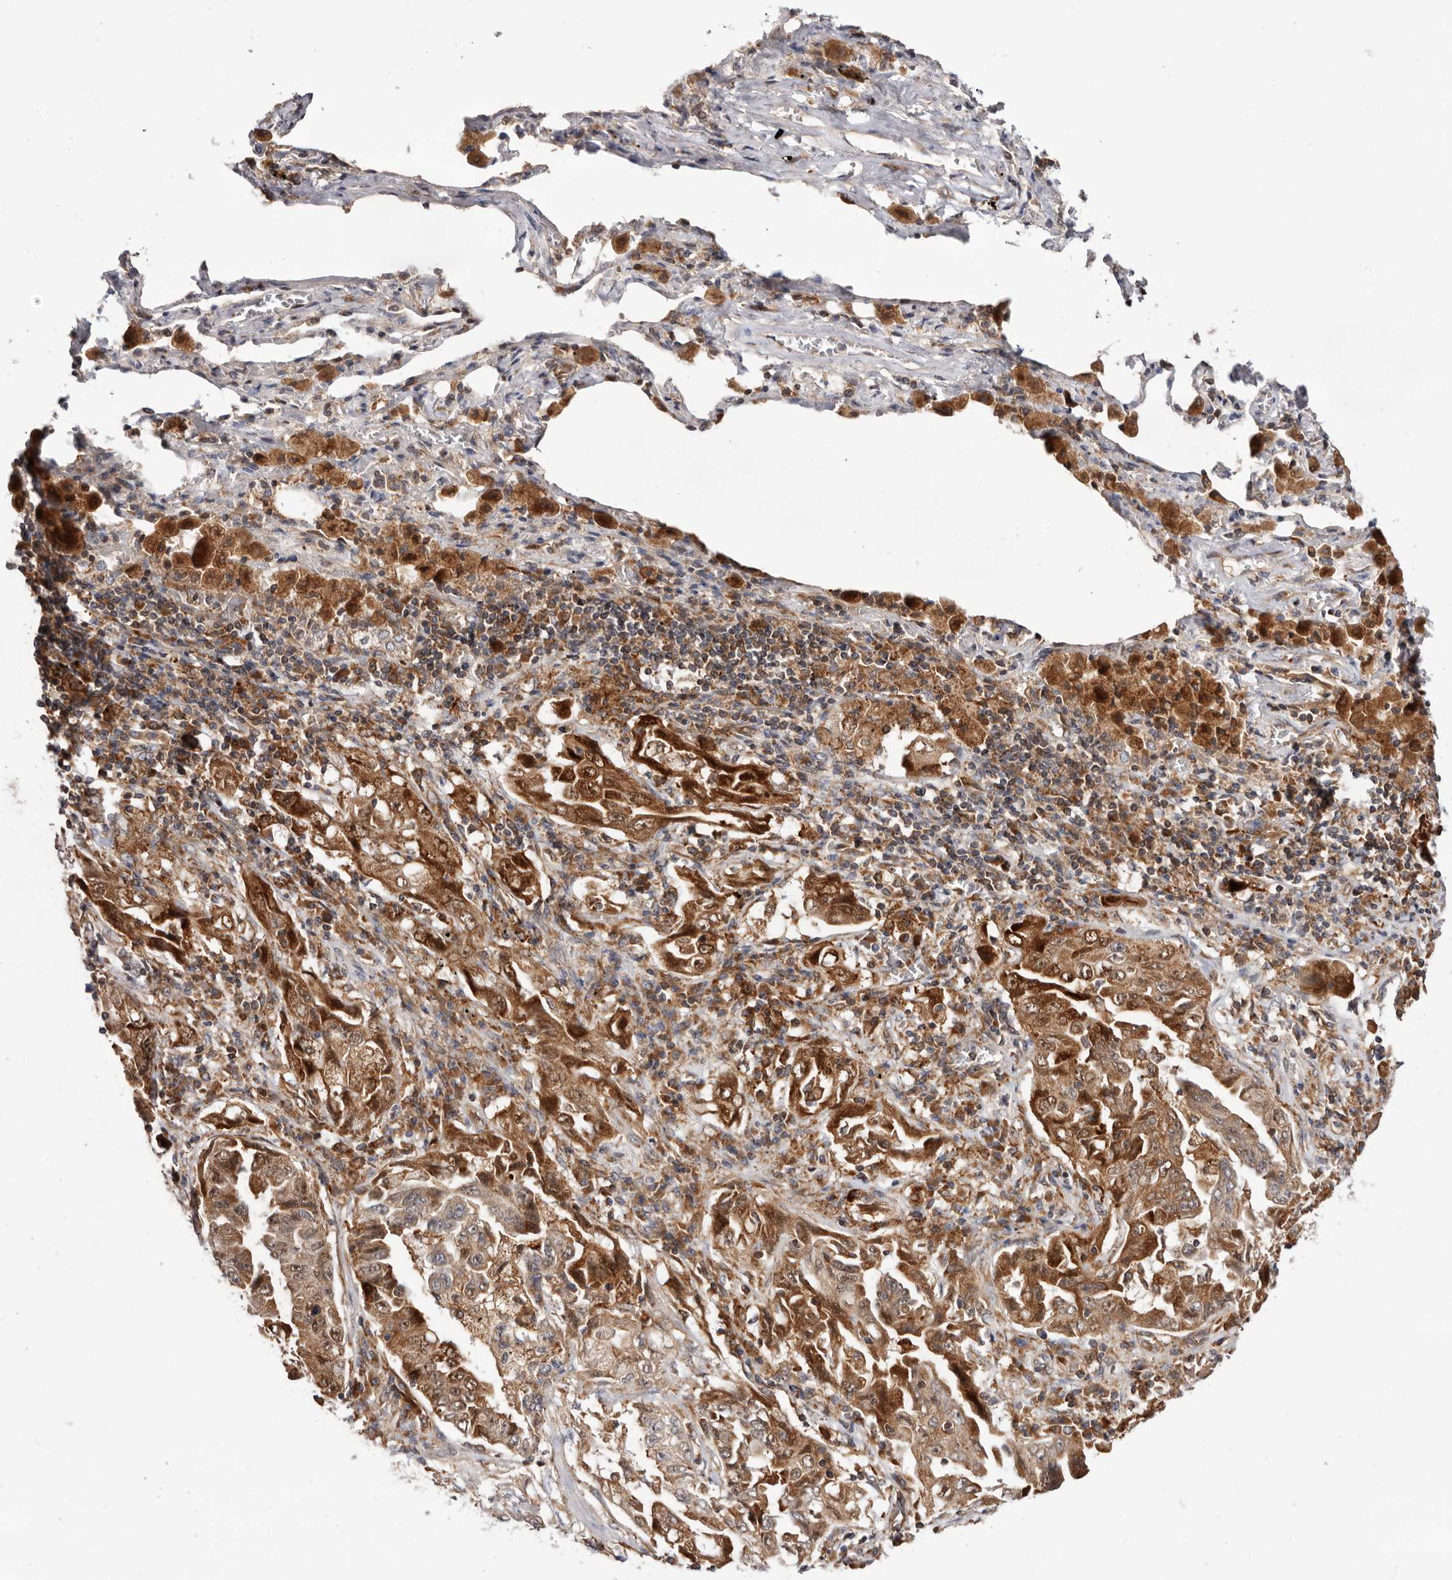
{"staining": {"intensity": "moderate", "quantity": ">75%", "location": "cytoplasmic/membranous,nuclear"}, "tissue": "lung cancer", "cell_type": "Tumor cells", "image_type": "cancer", "snomed": [{"axis": "morphology", "description": "Adenocarcinoma, NOS"}, {"axis": "topography", "description": "Lung"}], "caption": "IHC of human lung adenocarcinoma reveals medium levels of moderate cytoplasmic/membranous and nuclear staining in approximately >75% of tumor cells. (Brightfield microscopy of DAB IHC at high magnification).", "gene": "RNF213", "patient": {"sex": "female", "age": 51}}